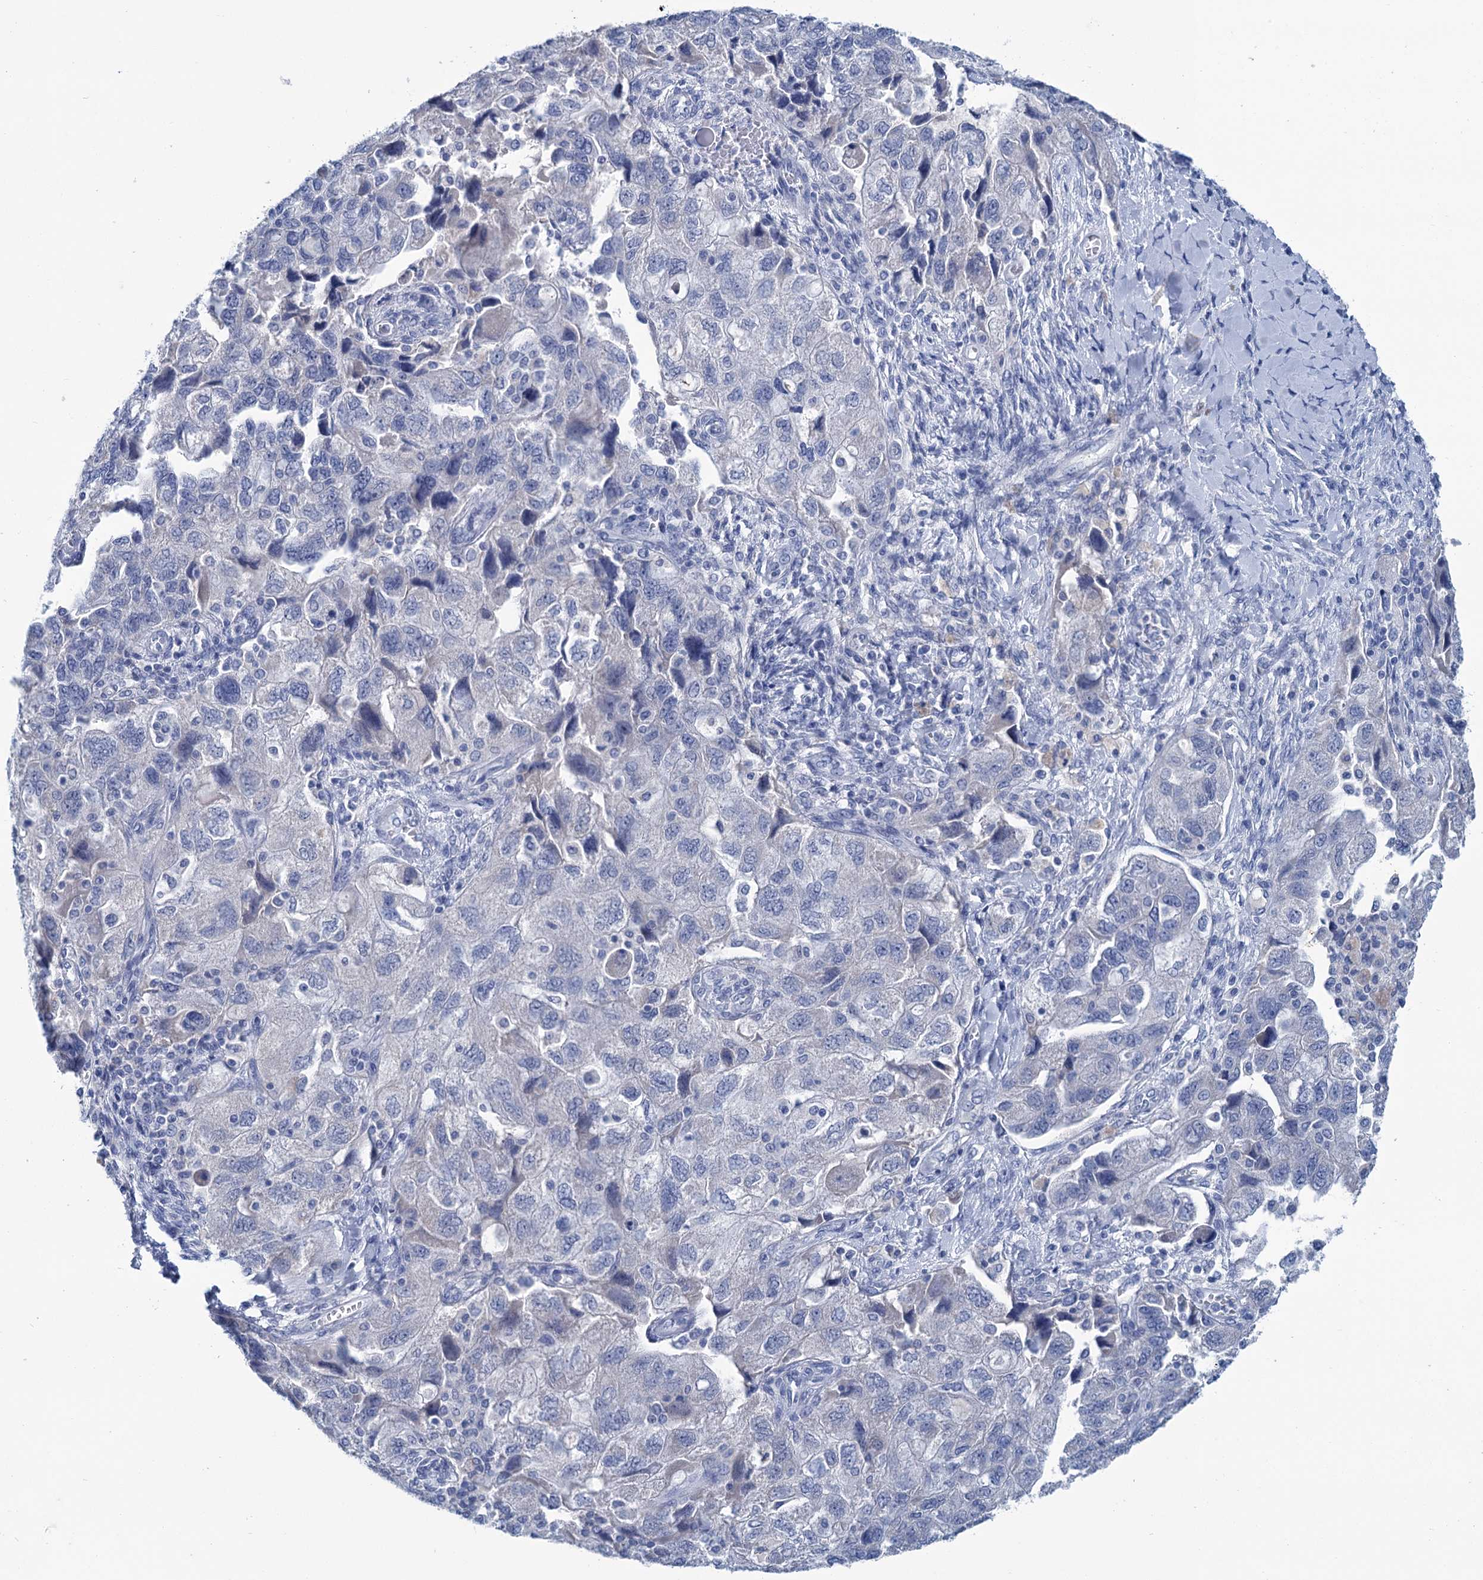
{"staining": {"intensity": "negative", "quantity": "none", "location": "none"}, "tissue": "ovarian cancer", "cell_type": "Tumor cells", "image_type": "cancer", "snomed": [{"axis": "morphology", "description": "Carcinoma, NOS"}, {"axis": "morphology", "description": "Cystadenocarcinoma, serous, NOS"}, {"axis": "topography", "description": "Ovary"}], "caption": "A high-resolution photomicrograph shows immunohistochemistry staining of ovarian serous cystadenocarcinoma, which exhibits no significant positivity in tumor cells.", "gene": "MYOZ3", "patient": {"sex": "female", "age": 69}}